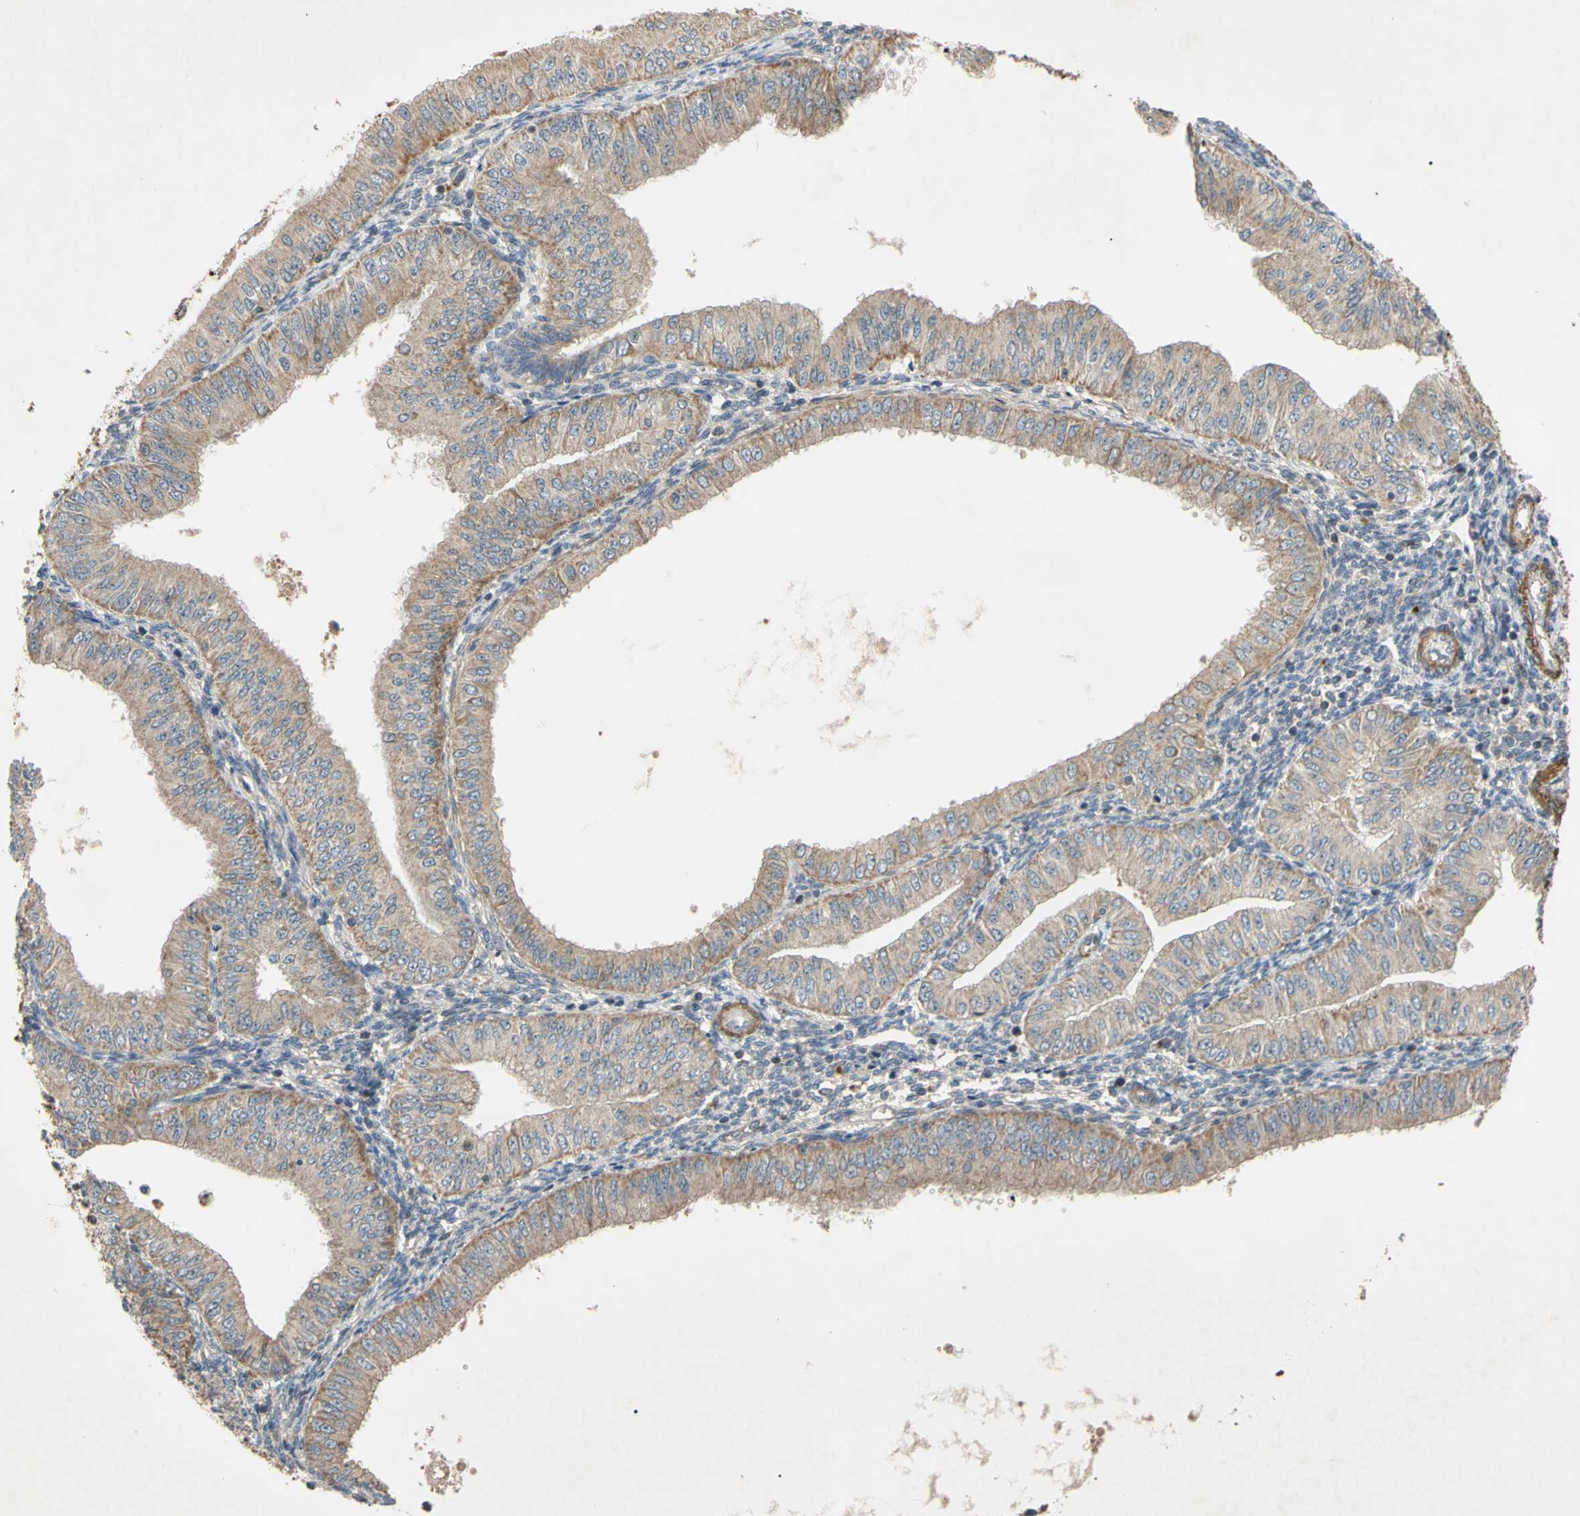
{"staining": {"intensity": "weak", "quantity": ">75%", "location": "cytoplasmic/membranous"}, "tissue": "endometrial cancer", "cell_type": "Tumor cells", "image_type": "cancer", "snomed": [{"axis": "morphology", "description": "Normal tissue, NOS"}, {"axis": "morphology", "description": "Adenocarcinoma, NOS"}, {"axis": "topography", "description": "Endometrium"}], "caption": "Human adenocarcinoma (endometrial) stained for a protein (brown) demonstrates weak cytoplasmic/membranous positive positivity in approximately >75% of tumor cells.", "gene": "PARD6A", "patient": {"sex": "female", "age": 53}}